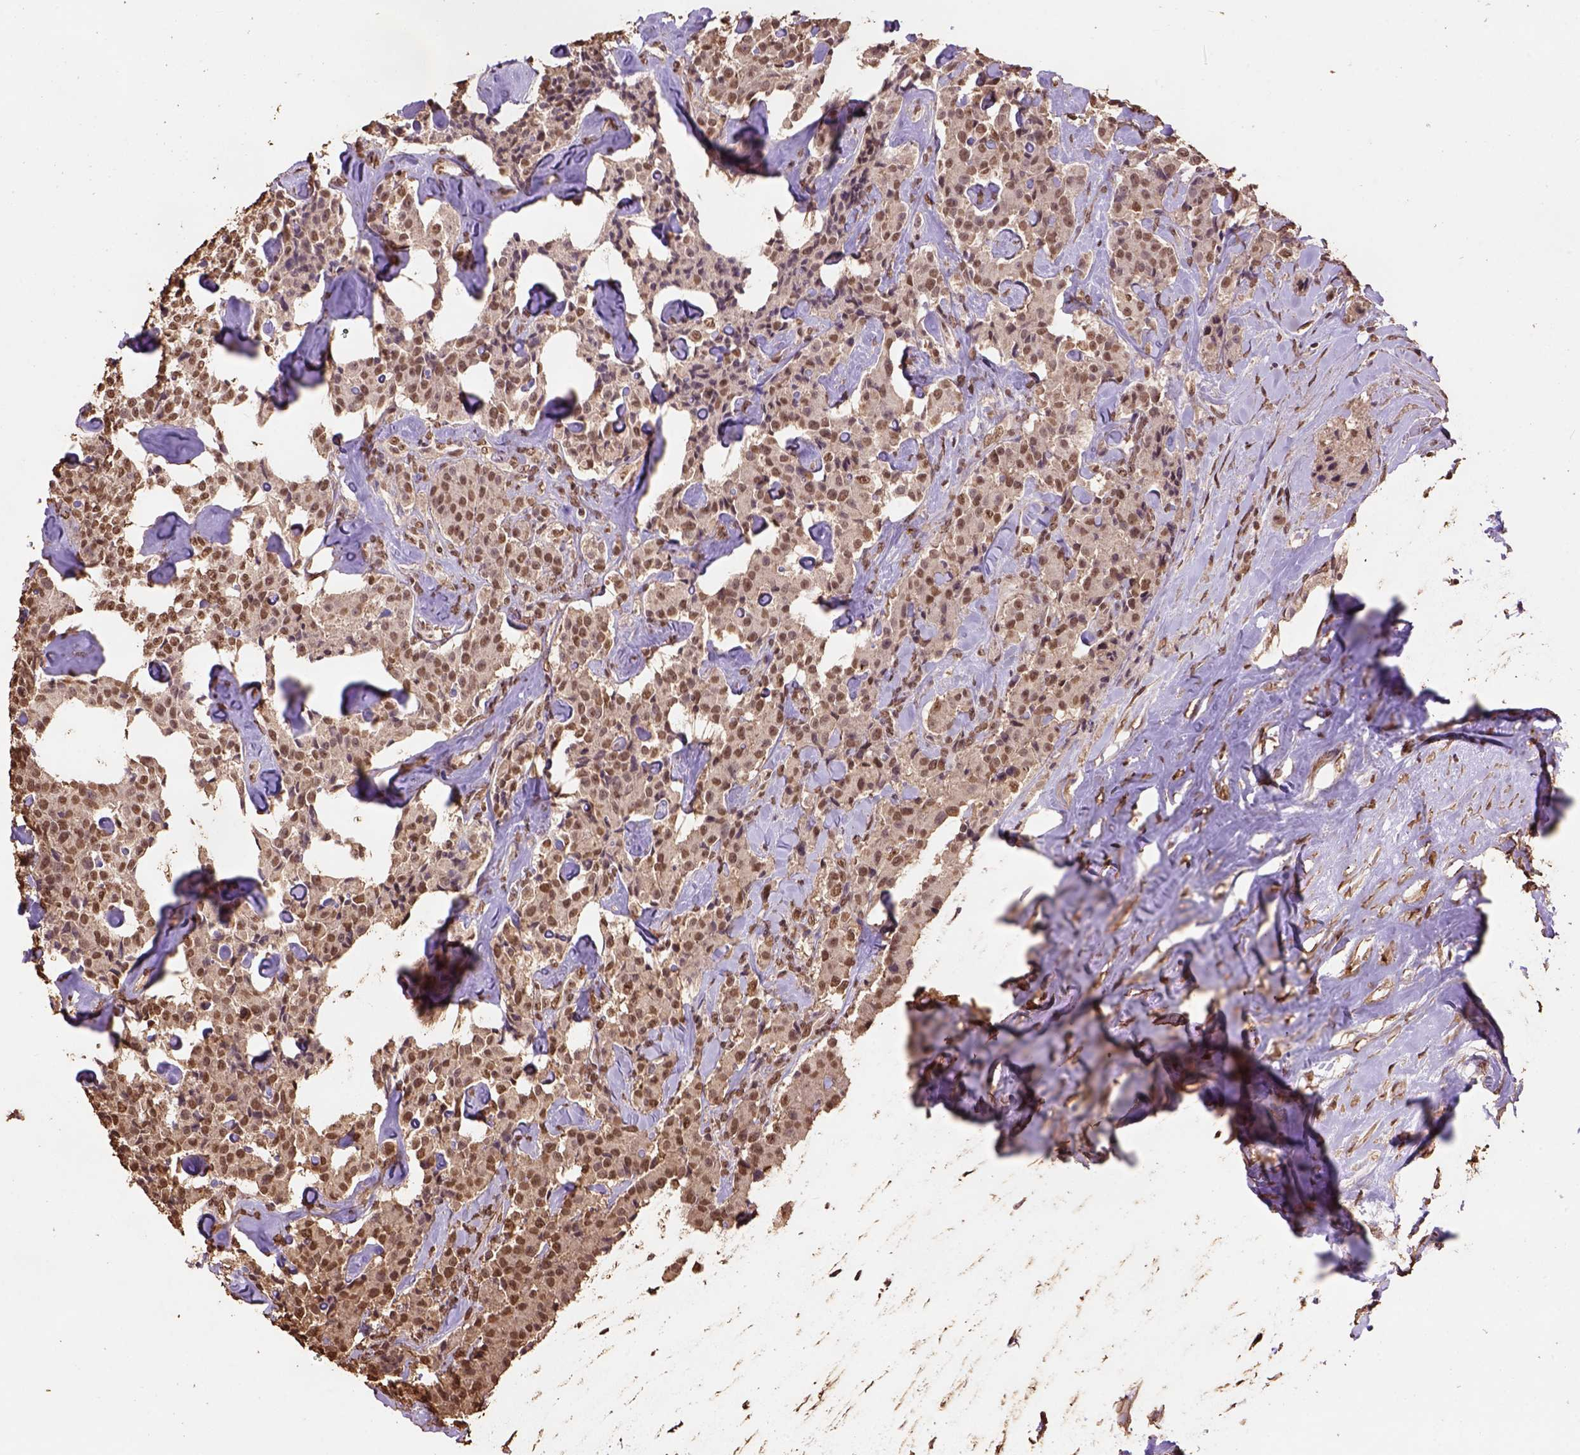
{"staining": {"intensity": "moderate", "quantity": ">75%", "location": "nuclear"}, "tissue": "carcinoid", "cell_type": "Tumor cells", "image_type": "cancer", "snomed": [{"axis": "morphology", "description": "Carcinoid, malignant, NOS"}, {"axis": "topography", "description": "Pancreas"}], "caption": "A brown stain labels moderate nuclear positivity of a protein in human carcinoid tumor cells.", "gene": "CSTF2T", "patient": {"sex": "male", "age": 41}}